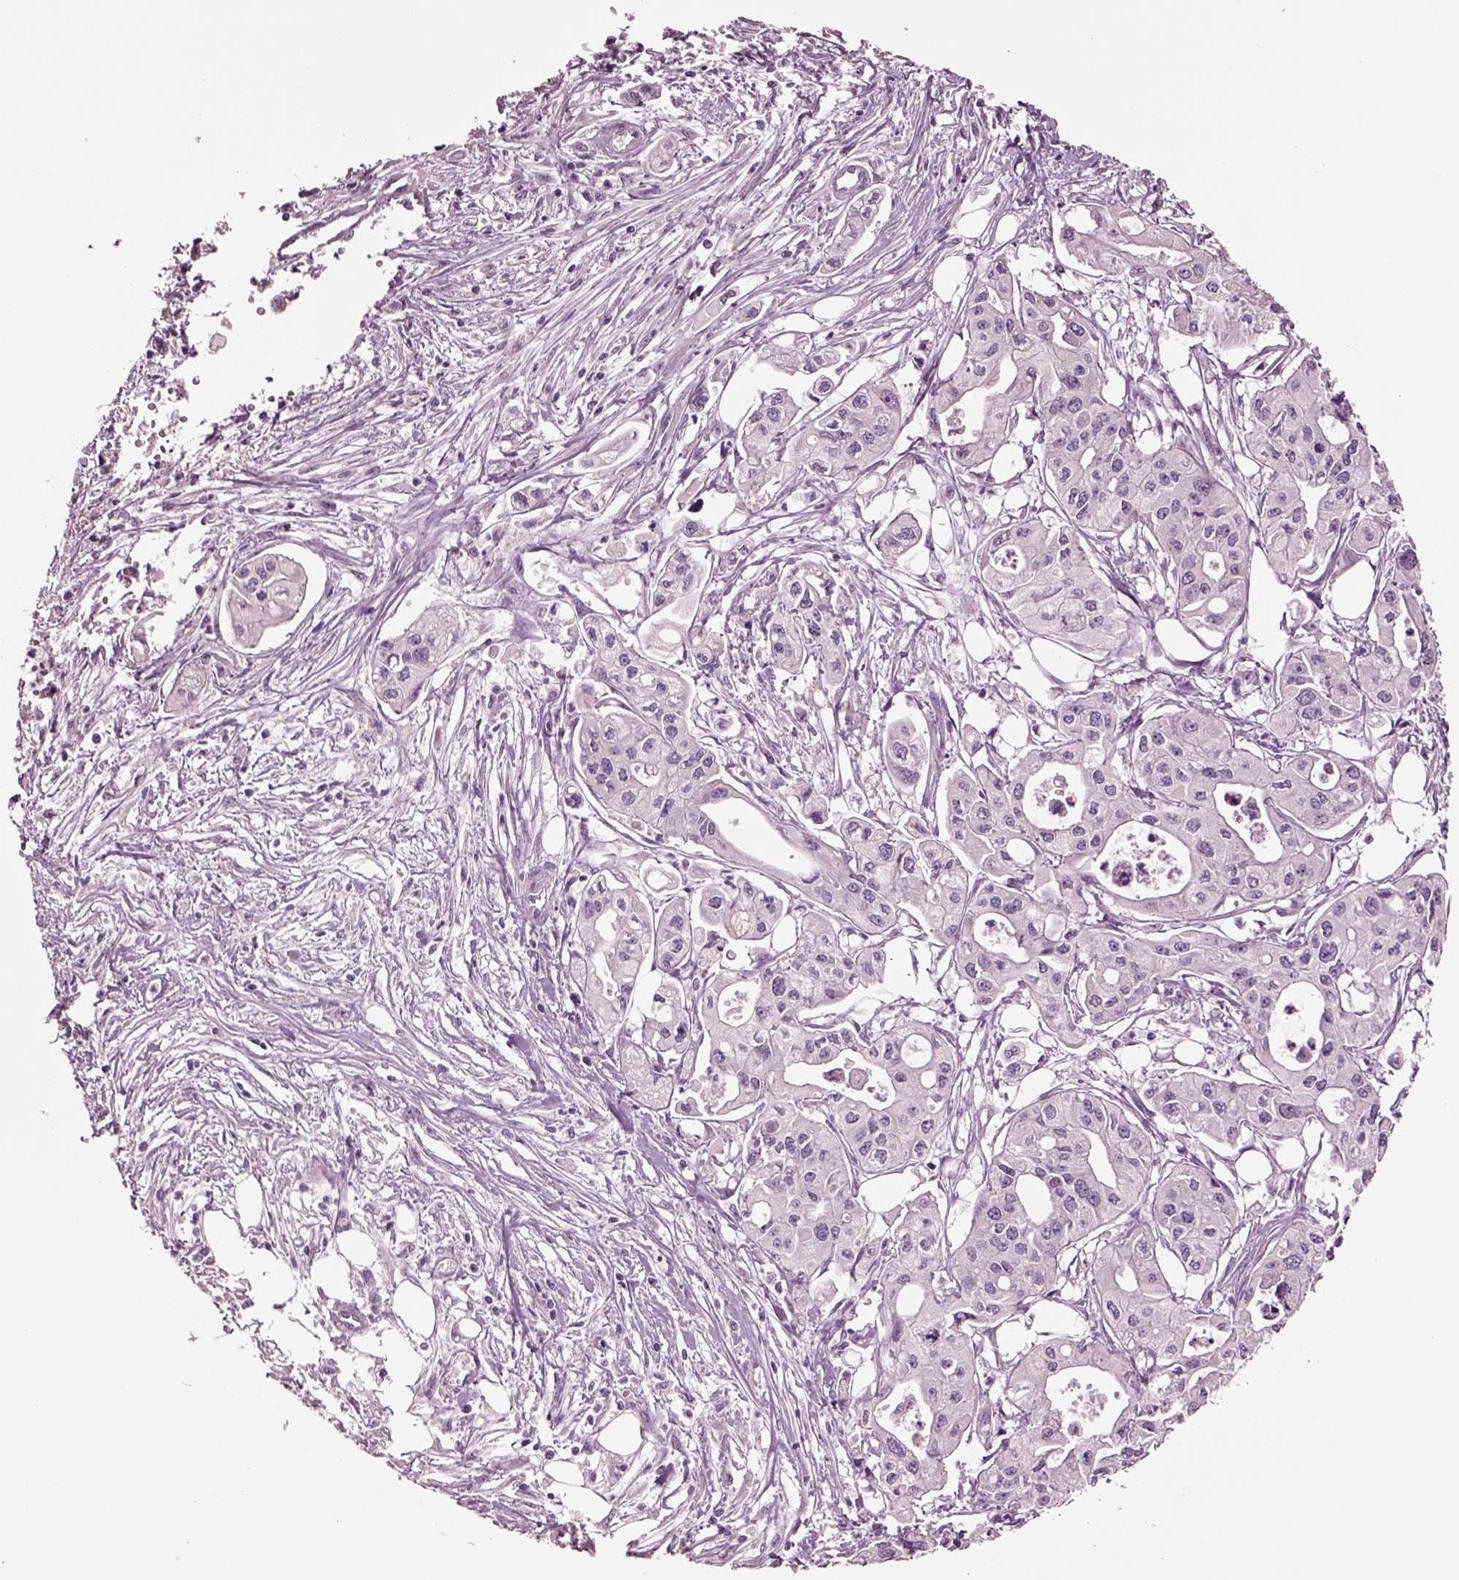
{"staining": {"intensity": "negative", "quantity": "none", "location": "none"}, "tissue": "pancreatic cancer", "cell_type": "Tumor cells", "image_type": "cancer", "snomed": [{"axis": "morphology", "description": "Adenocarcinoma, NOS"}, {"axis": "topography", "description": "Pancreas"}], "caption": "Protein analysis of pancreatic cancer (adenocarcinoma) shows no significant staining in tumor cells.", "gene": "CLPSL1", "patient": {"sex": "male", "age": 70}}